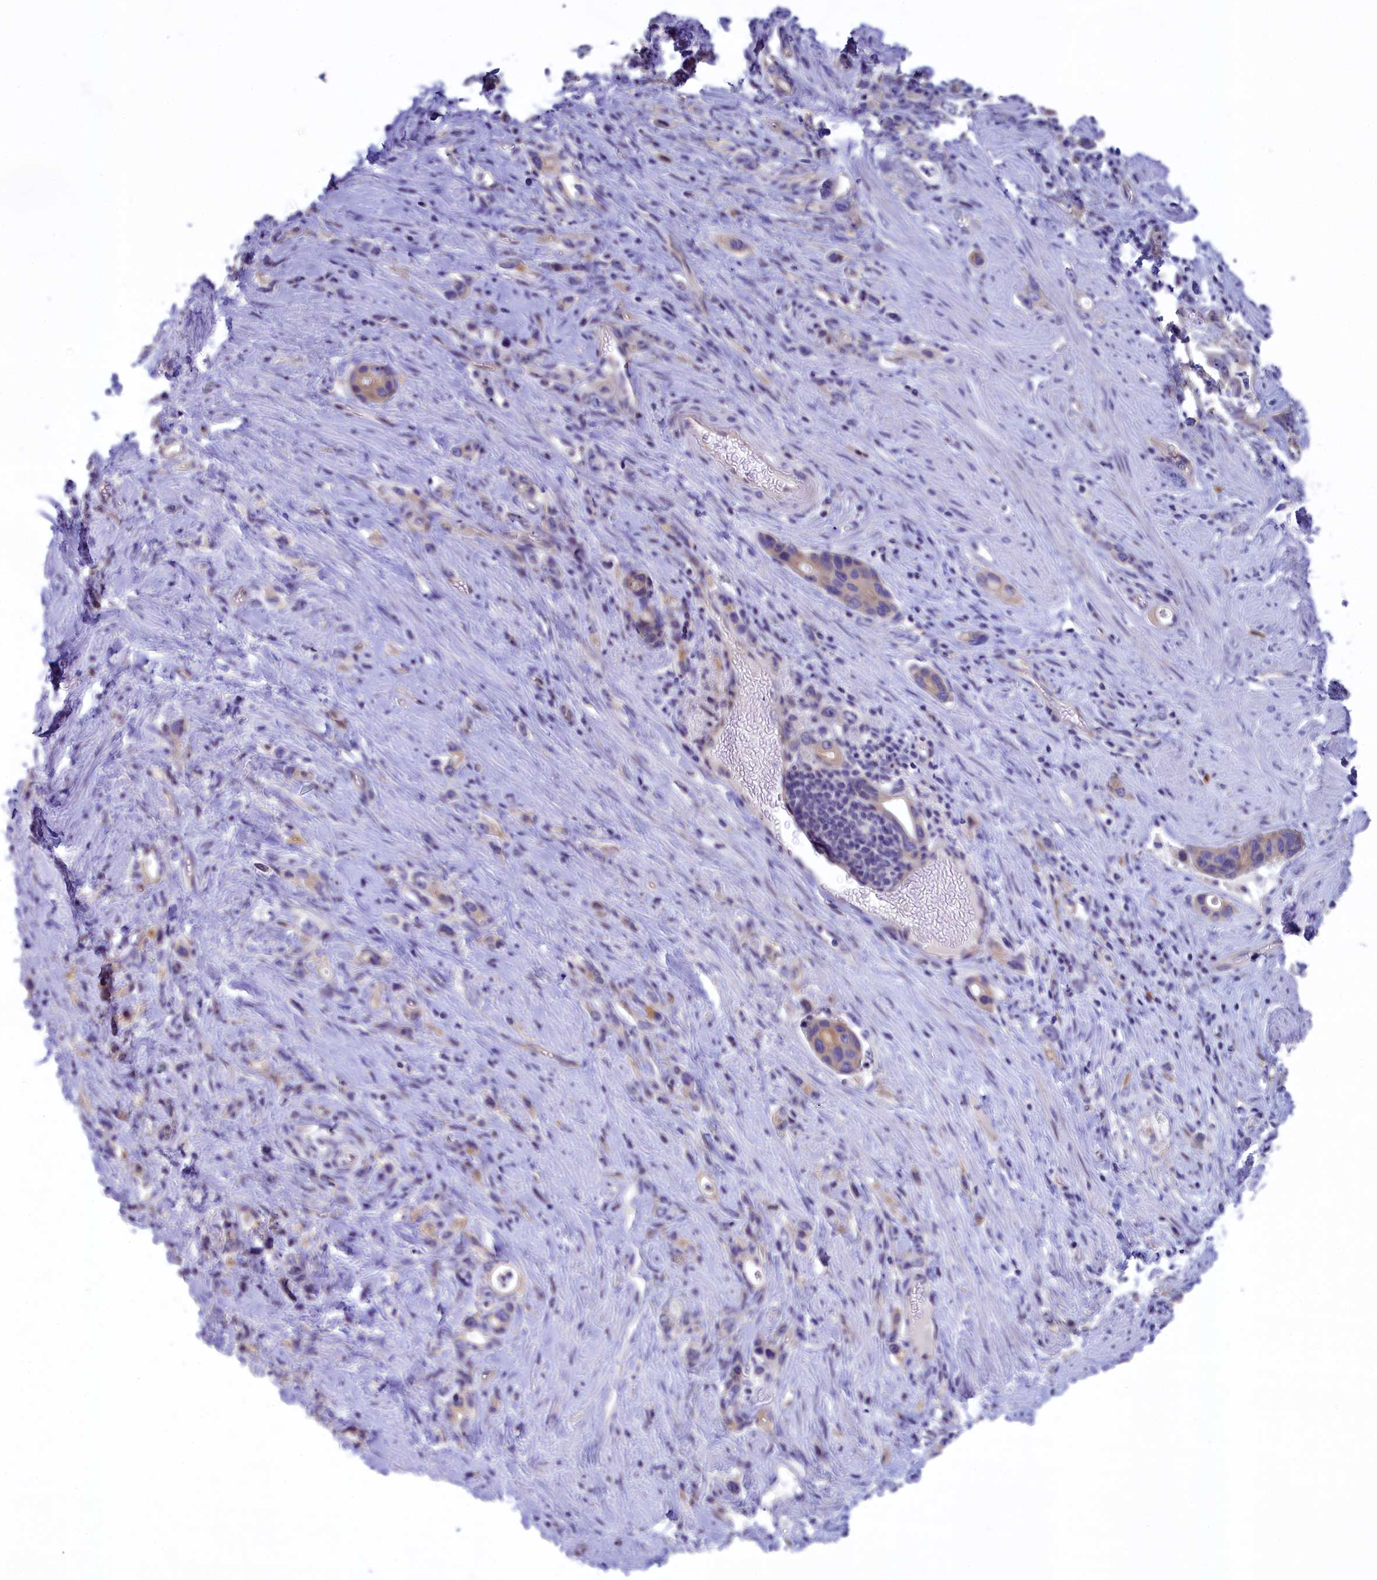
{"staining": {"intensity": "negative", "quantity": "none", "location": "none"}, "tissue": "stomach cancer", "cell_type": "Tumor cells", "image_type": "cancer", "snomed": [{"axis": "morphology", "description": "Adenocarcinoma, NOS"}, {"axis": "topography", "description": "Stomach, lower"}], "caption": "This is an IHC image of stomach cancer. There is no expression in tumor cells.", "gene": "KRBOX5", "patient": {"sex": "female", "age": 43}}